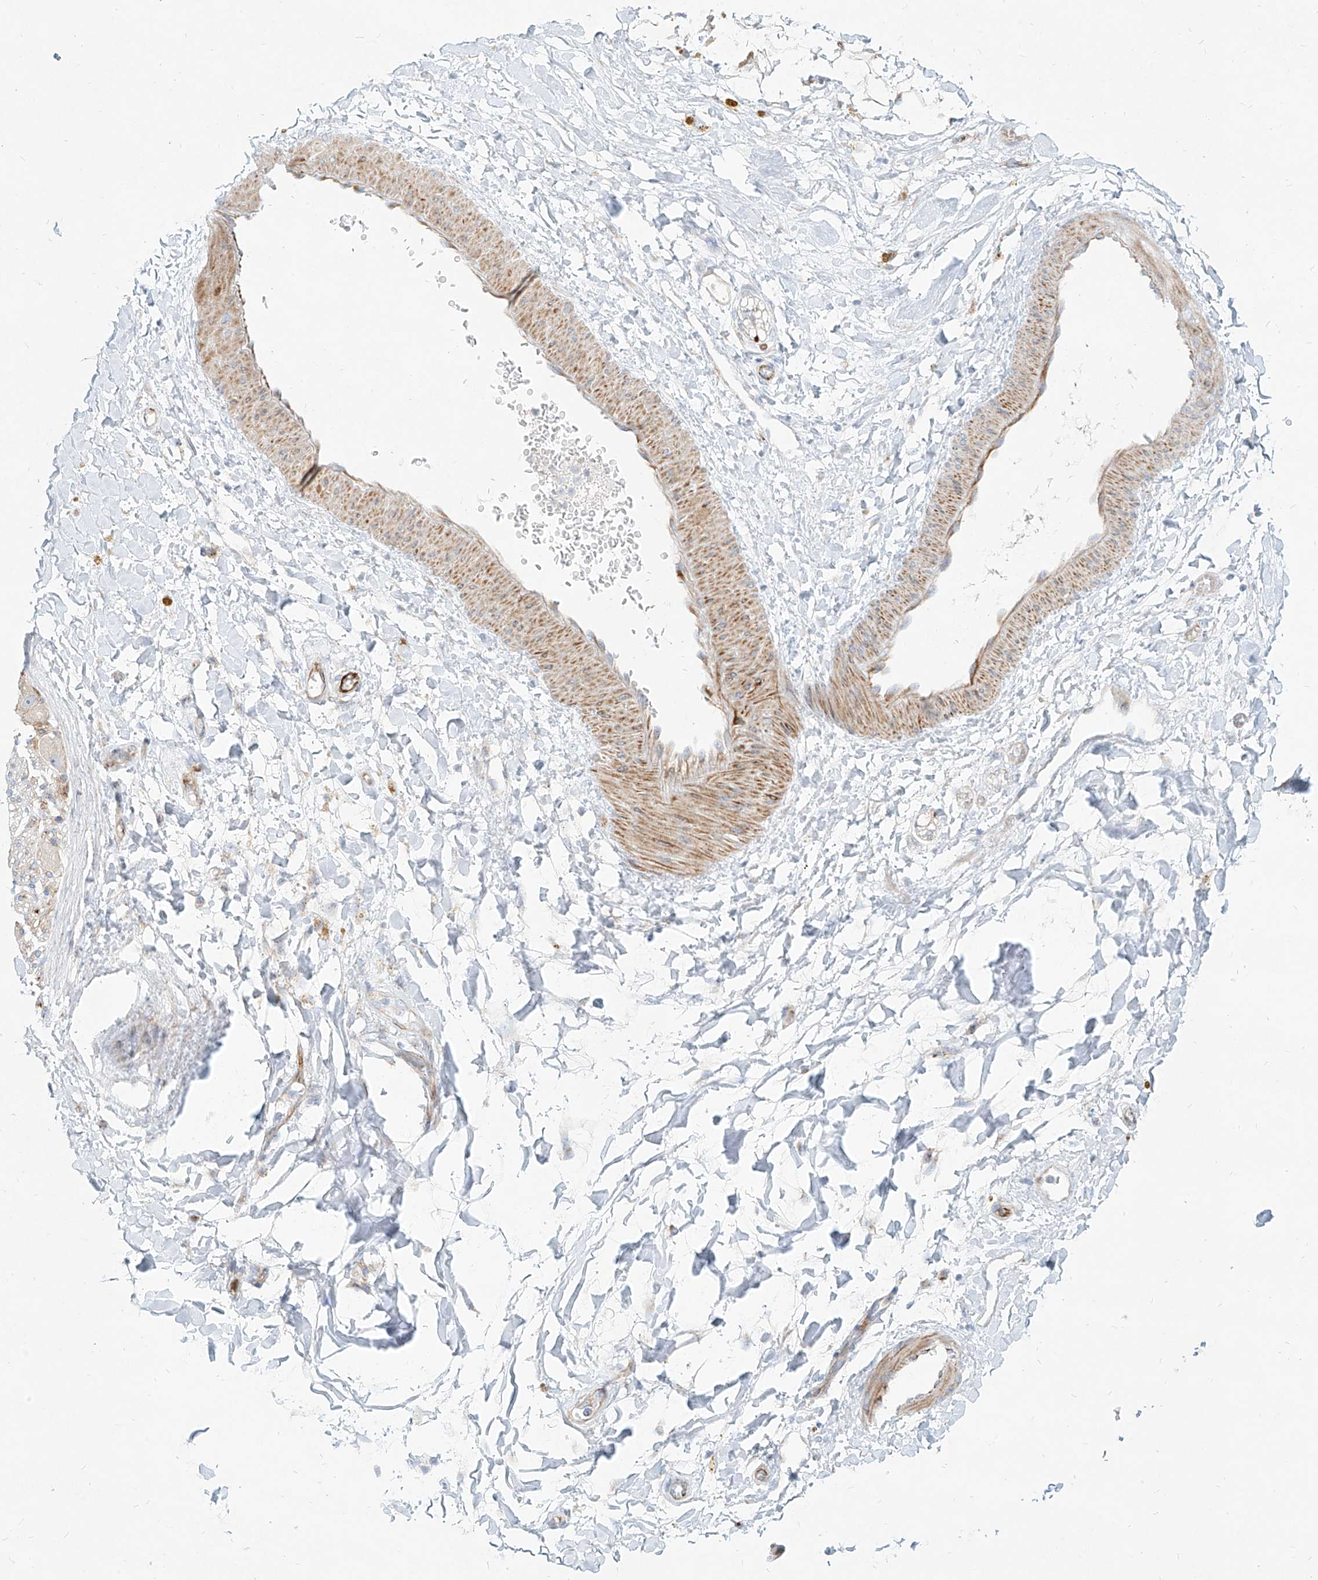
{"staining": {"intensity": "negative", "quantity": "none", "location": "none"}, "tissue": "adipose tissue", "cell_type": "Adipocytes", "image_type": "normal", "snomed": [{"axis": "morphology", "description": "Normal tissue, NOS"}, {"axis": "topography", "description": "Kidney"}, {"axis": "topography", "description": "Peripheral nerve tissue"}], "caption": "The histopathology image displays no significant staining in adipocytes of adipose tissue. (DAB (3,3'-diaminobenzidine) immunohistochemistry (IHC) with hematoxylin counter stain).", "gene": "MTX2", "patient": {"sex": "male", "age": 7}}